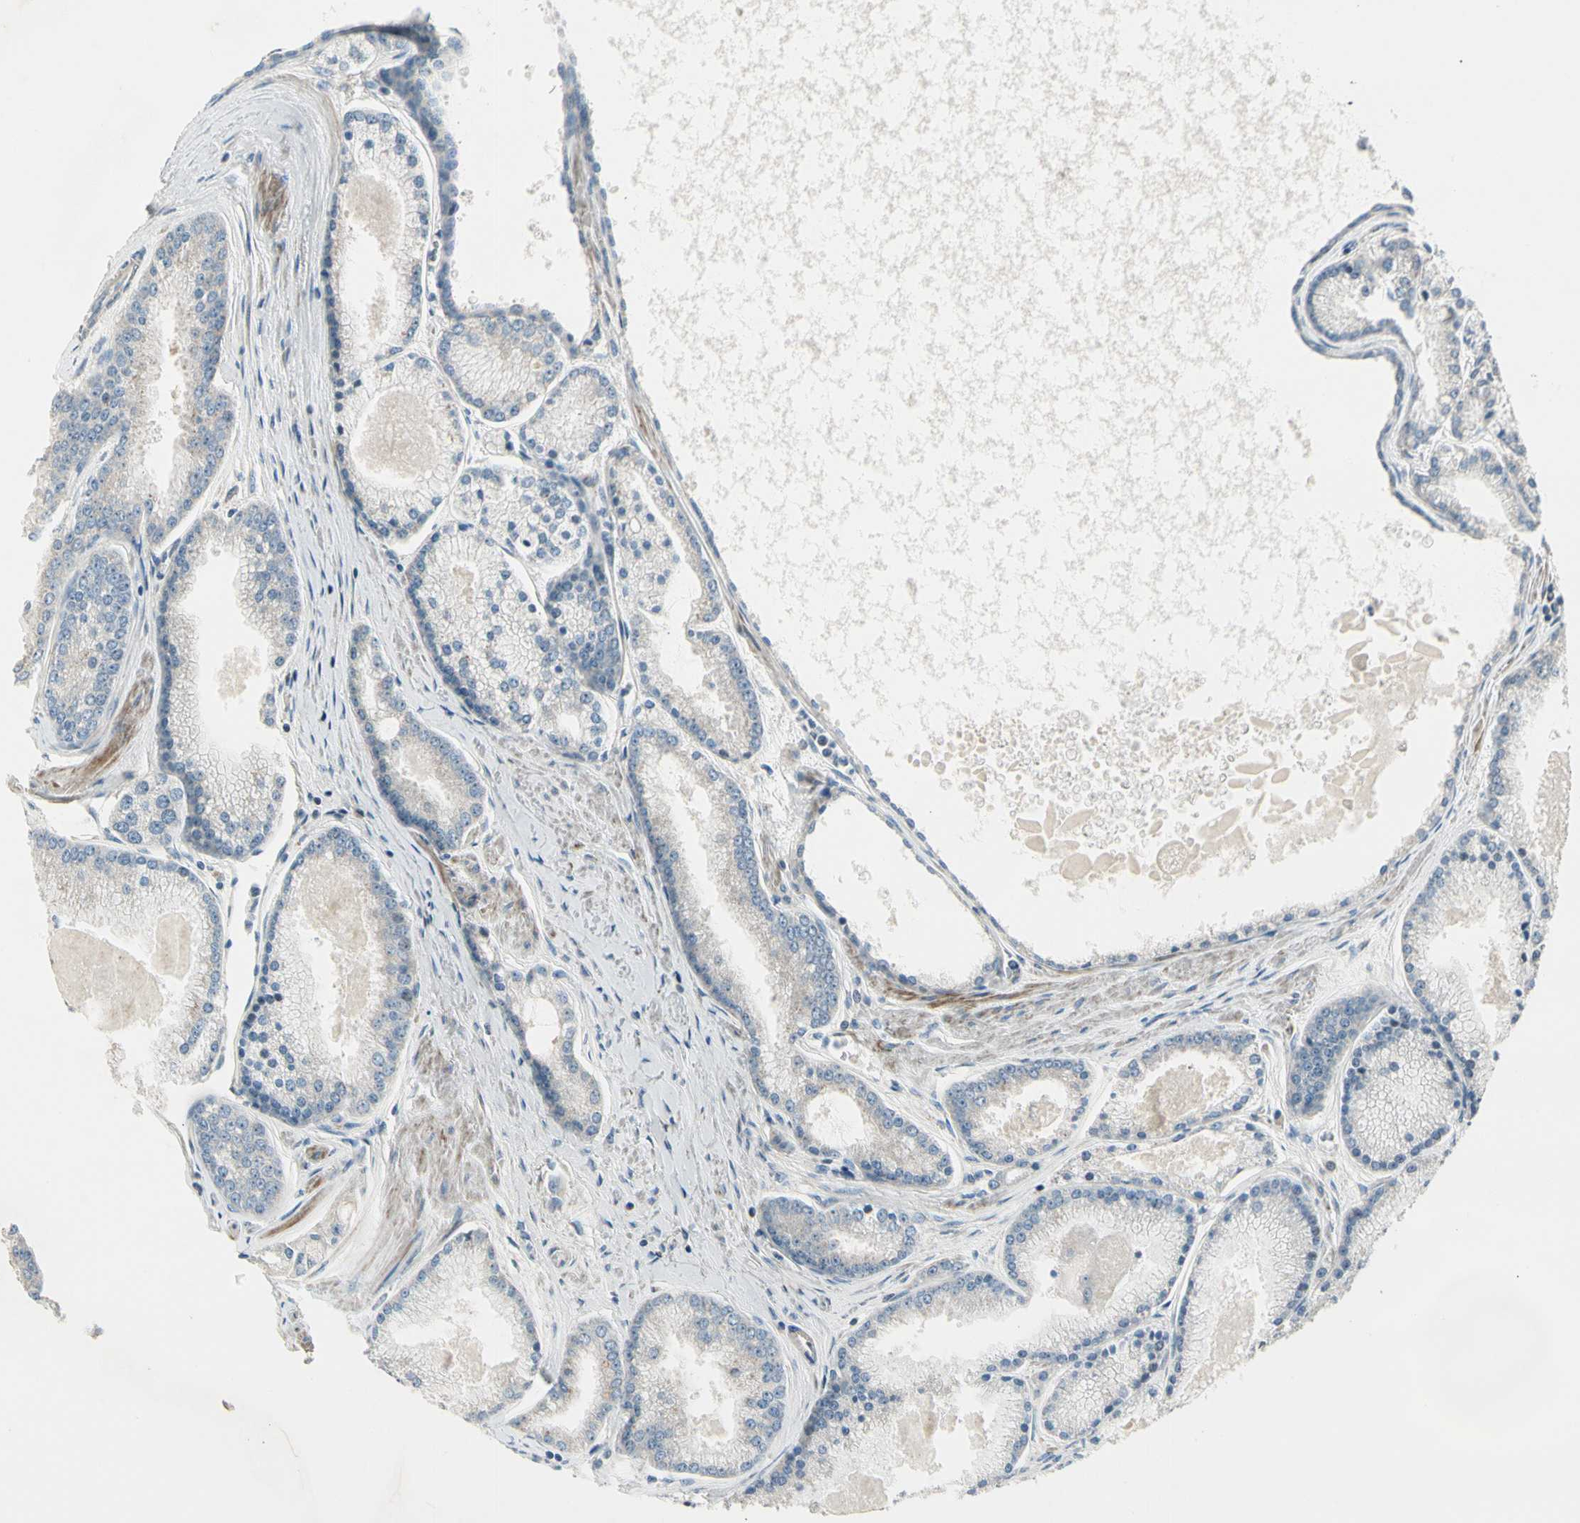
{"staining": {"intensity": "negative", "quantity": "none", "location": "none"}, "tissue": "prostate cancer", "cell_type": "Tumor cells", "image_type": "cancer", "snomed": [{"axis": "morphology", "description": "Adenocarcinoma, High grade"}, {"axis": "topography", "description": "Prostate"}], "caption": "Immunohistochemistry (IHC) of human prostate cancer displays no positivity in tumor cells.", "gene": "ADGRA3", "patient": {"sex": "male", "age": 61}}